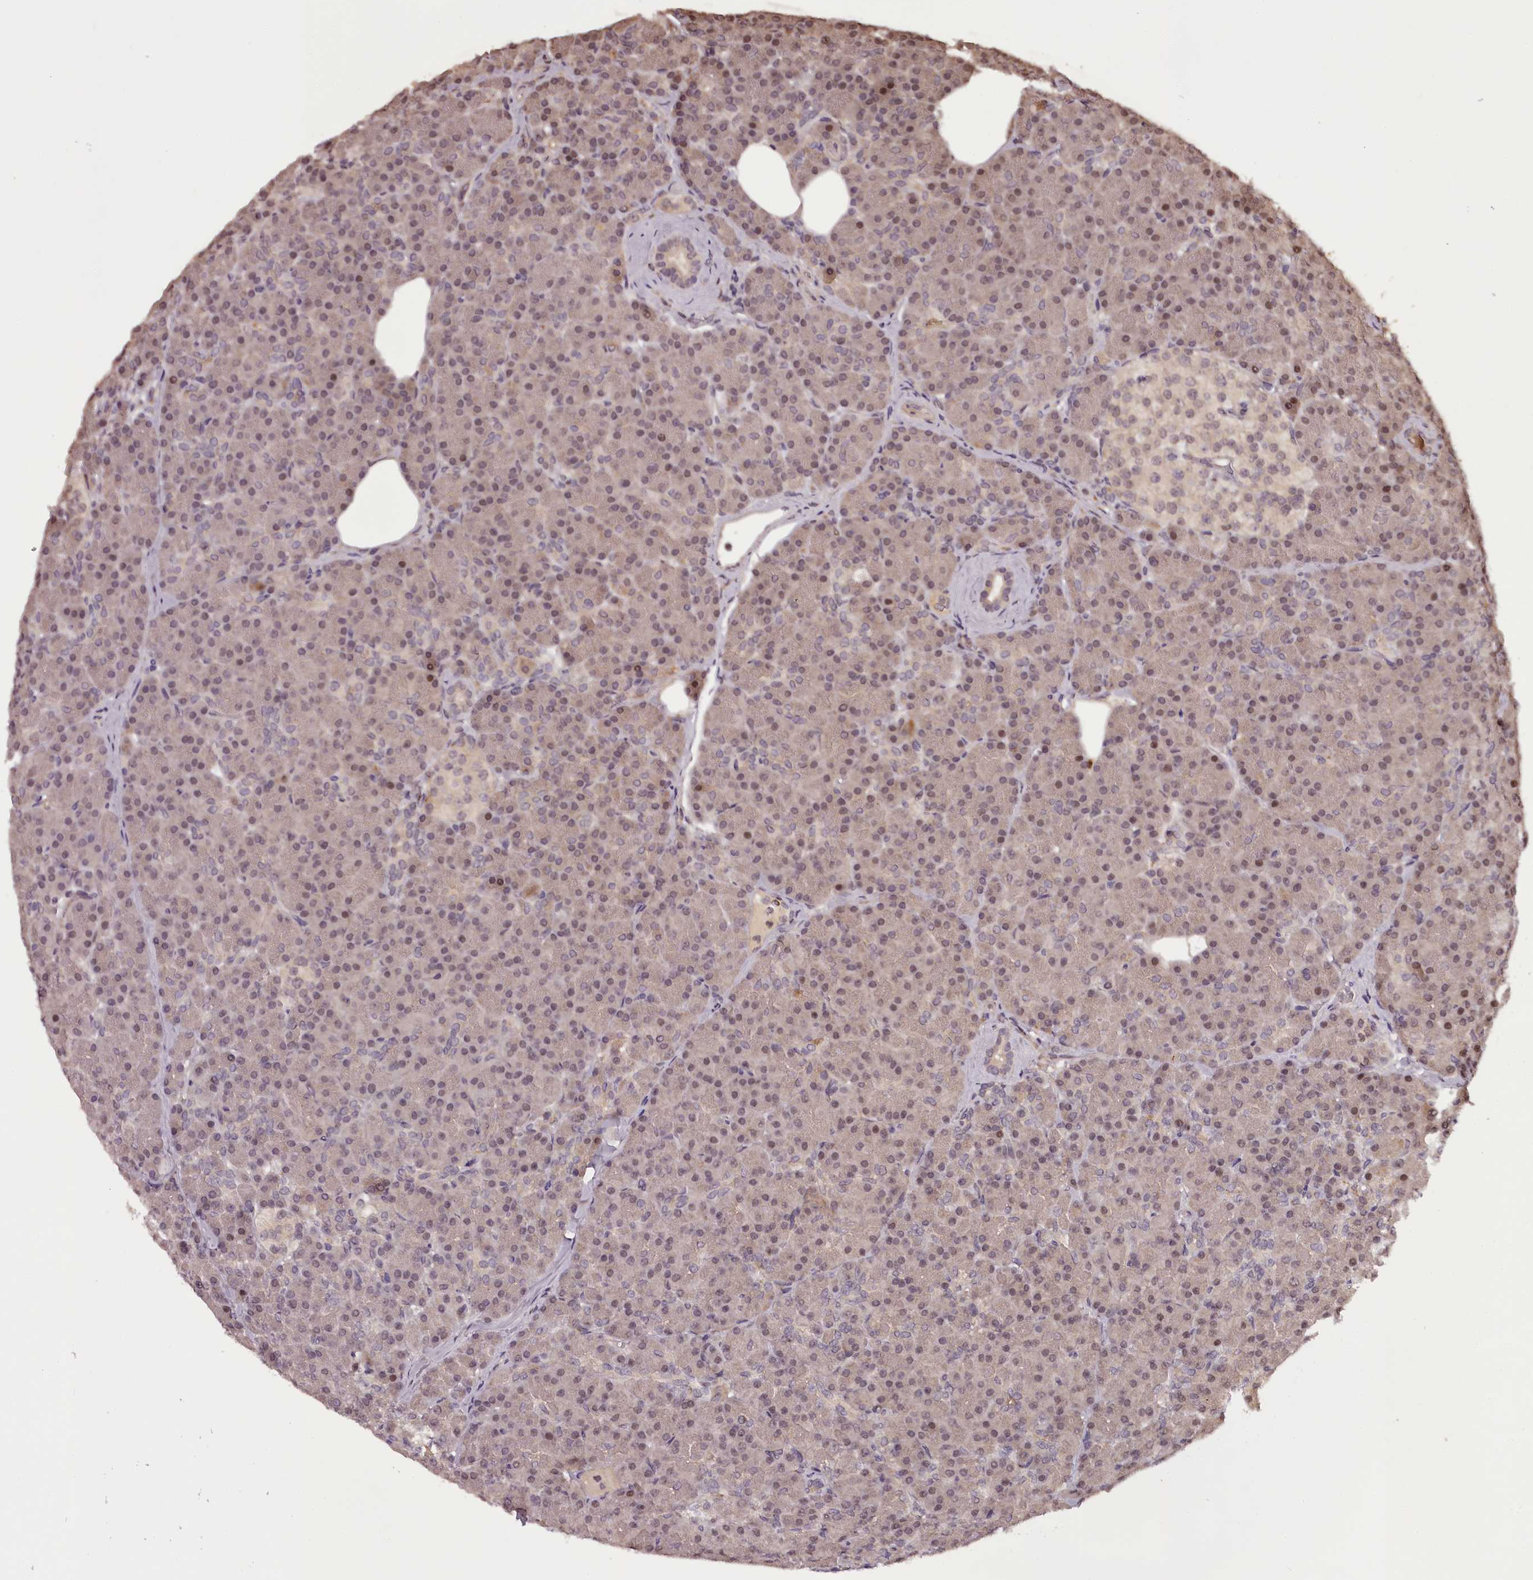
{"staining": {"intensity": "moderate", "quantity": "25%-75%", "location": "cytoplasmic/membranous,nuclear"}, "tissue": "pancreas", "cell_type": "Exocrine glandular cells", "image_type": "normal", "snomed": [{"axis": "morphology", "description": "Normal tissue, NOS"}, {"axis": "topography", "description": "Pancreas"}], "caption": "About 25%-75% of exocrine glandular cells in benign human pancreas demonstrate moderate cytoplasmic/membranous,nuclear protein staining as visualized by brown immunohistochemical staining.", "gene": "MAML3", "patient": {"sex": "female", "age": 43}}